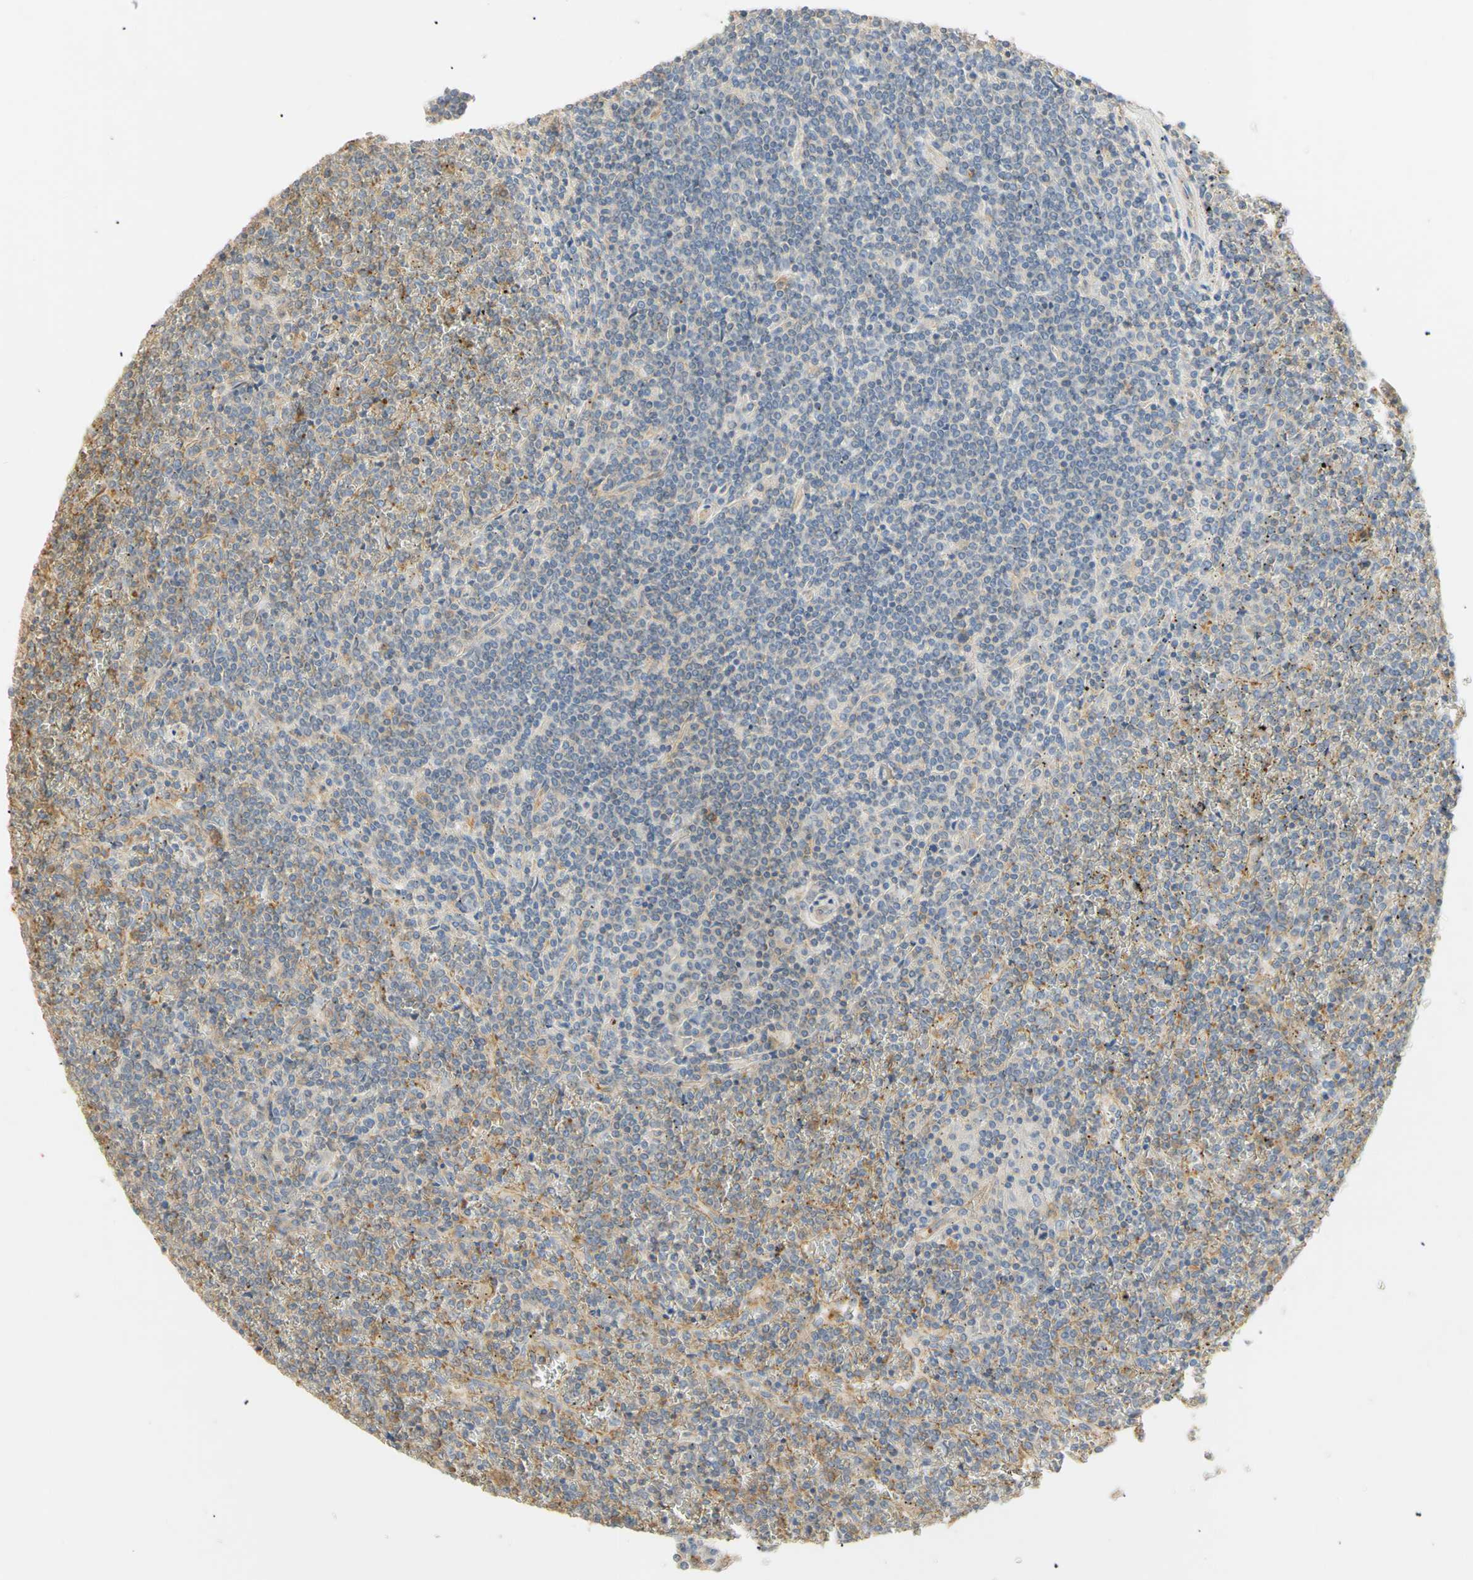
{"staining": {"intensity": "negative", "quantity": "none", "location": "none"}, "tissue": "lymphoma", "cell_type": "Tumor cells", "image_type": "cancer", "snomed": [{"axis": "morphology", "description": "Malignant lymphoma, non-Hodgkin's type, Low grade"}, {"axis": "topography", "description": "Spleen"}], "caption": "Micrograph shows no significant protein positivity in tumor cells of low-grade malignant lymphoma, non-Hodgkin's type.", "gene": "KCNE4", "patient": {"sex": "female", "age": 19}}